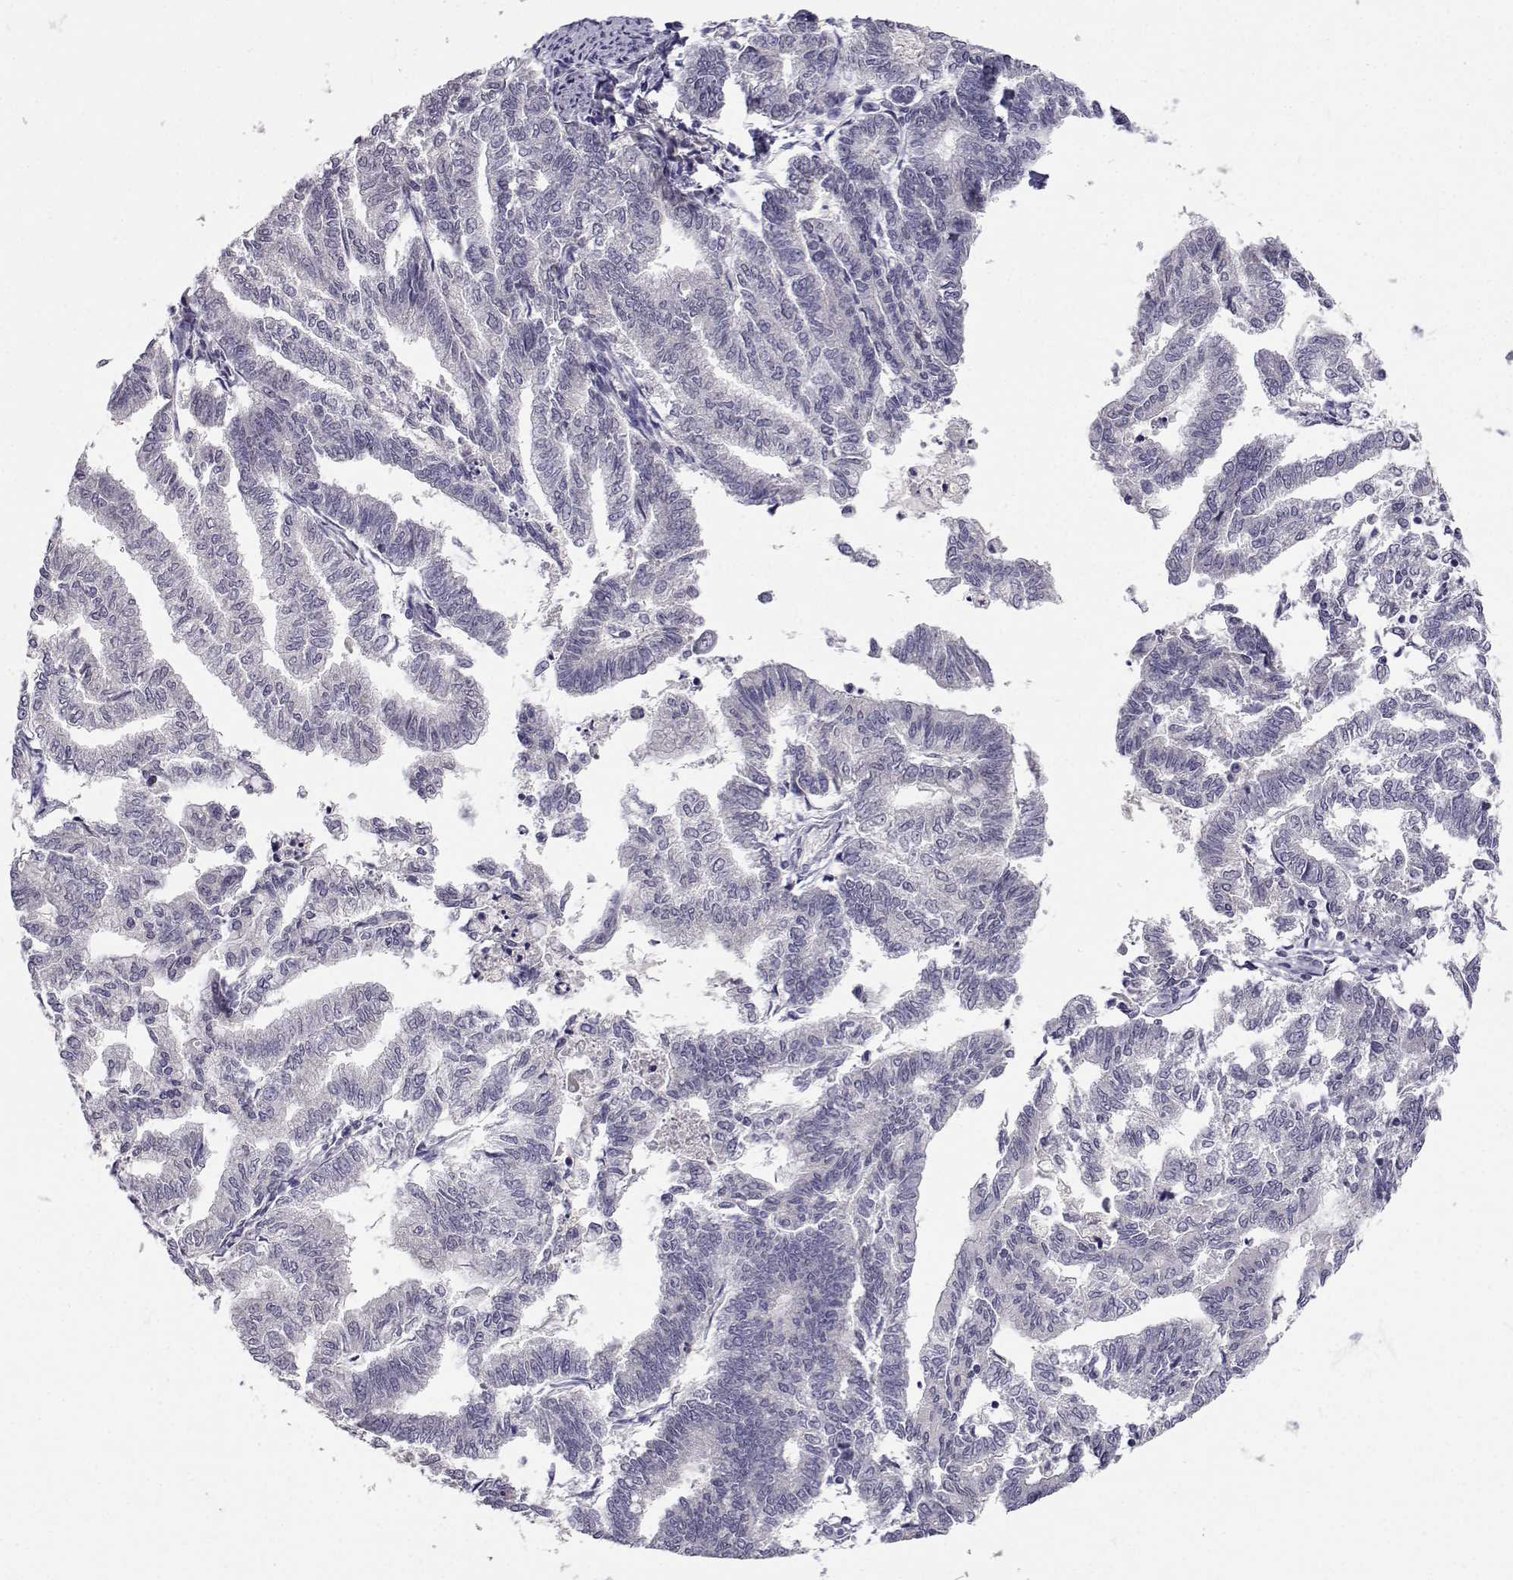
{"staining": {"intensity": "negative", "quantity": "none", "location": "none"}, "tissue": "endometrial cancer", "cell_type": "Tumor cells", "image_type": "cancer", "snomed": [{"axis": "morphology", "description": "Adenocarcinoma, NOS"}, {"axis": "topography", "description": "Endometrium"}], "caption": "Endometrial adenocarcinoma stained for a protein using immunohistochemistry (IHC) exhibits no expression tumor cells.", "gene": "SLC6A3", "patient": {"sex": "female", "age": 79}}